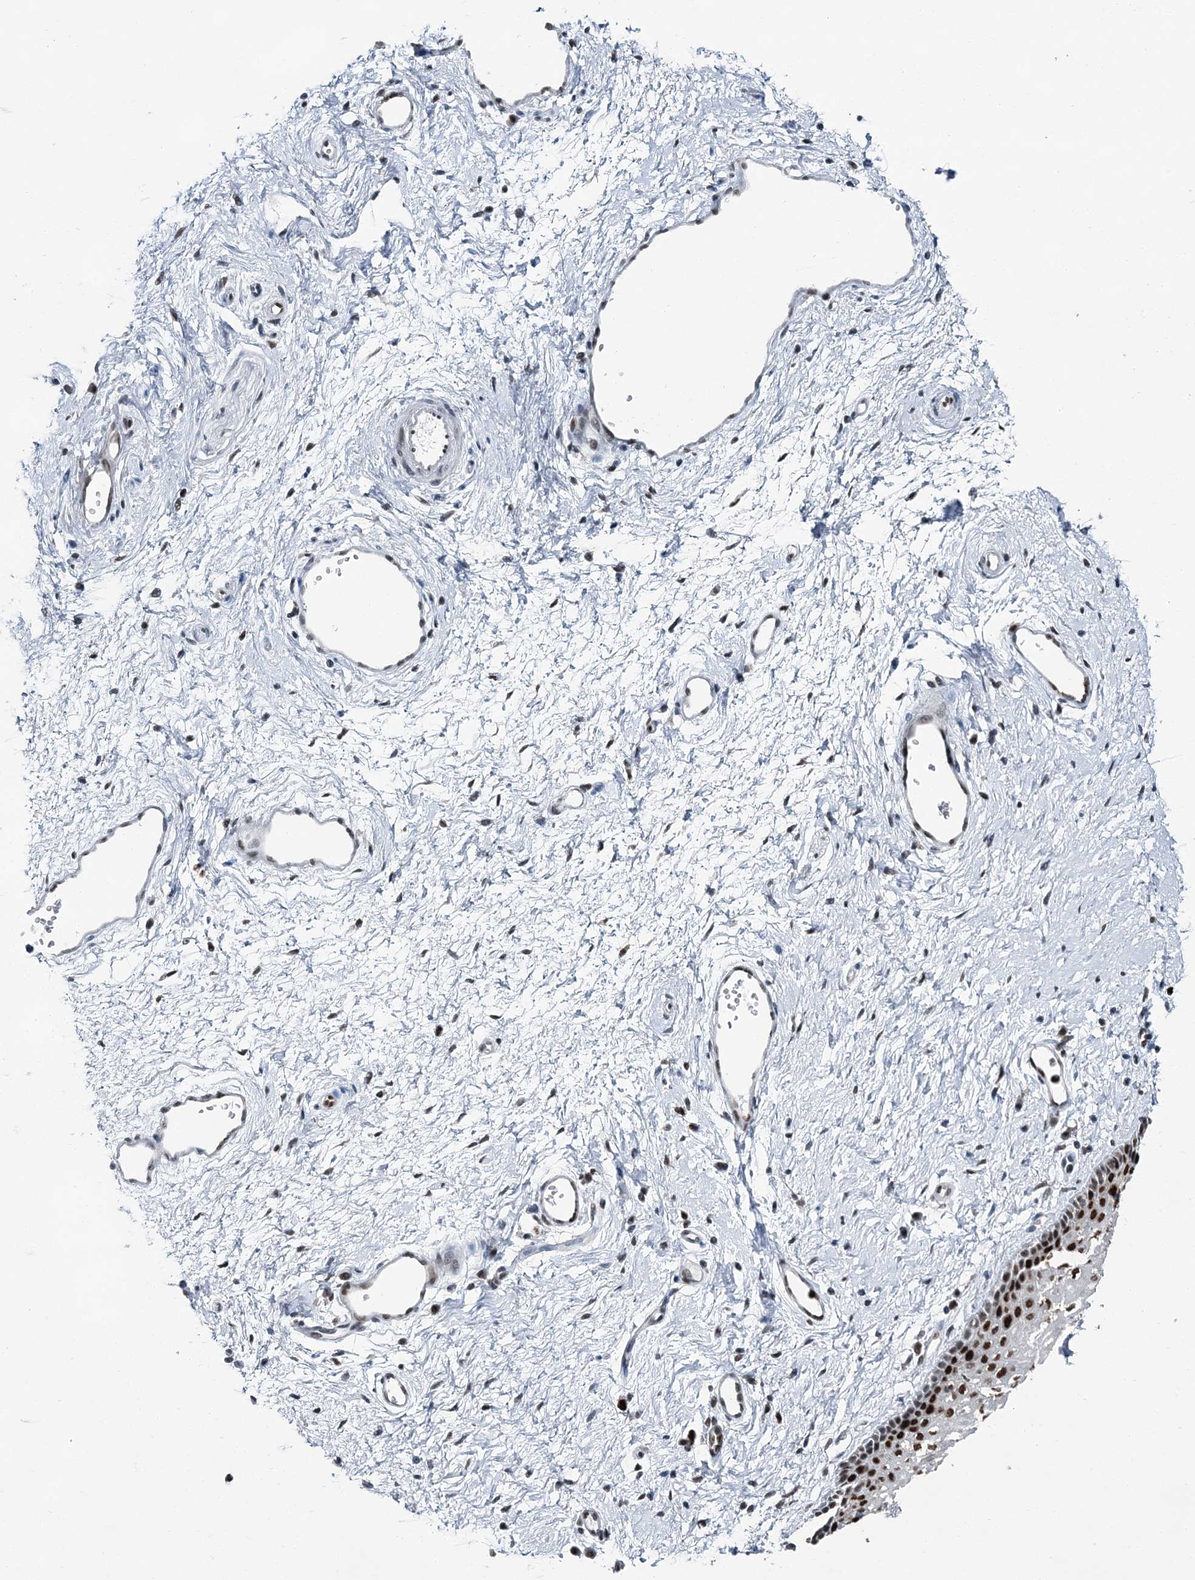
{"staining": {"intensity": "strong", "quantity": ">75%", "location": "nuclear"}, "tissue": "vagina", "cell_type": "Squamous epithelial cells", "image_type": "normal", "snomed": [{"axis": "morphology", "description": "Normal tissue, NOS"}, {"axis": "topography", "description": "Vagina"}], "caption": "Normal vagina exhibits strong nuclear expression in about >75% of squamous epithelial cells, visualized by immunohistochemistry. (IHC, brightfield microscopy, high magnification).", "gene": "HAT1", "patient": {"sex": "female", "age": 46}}